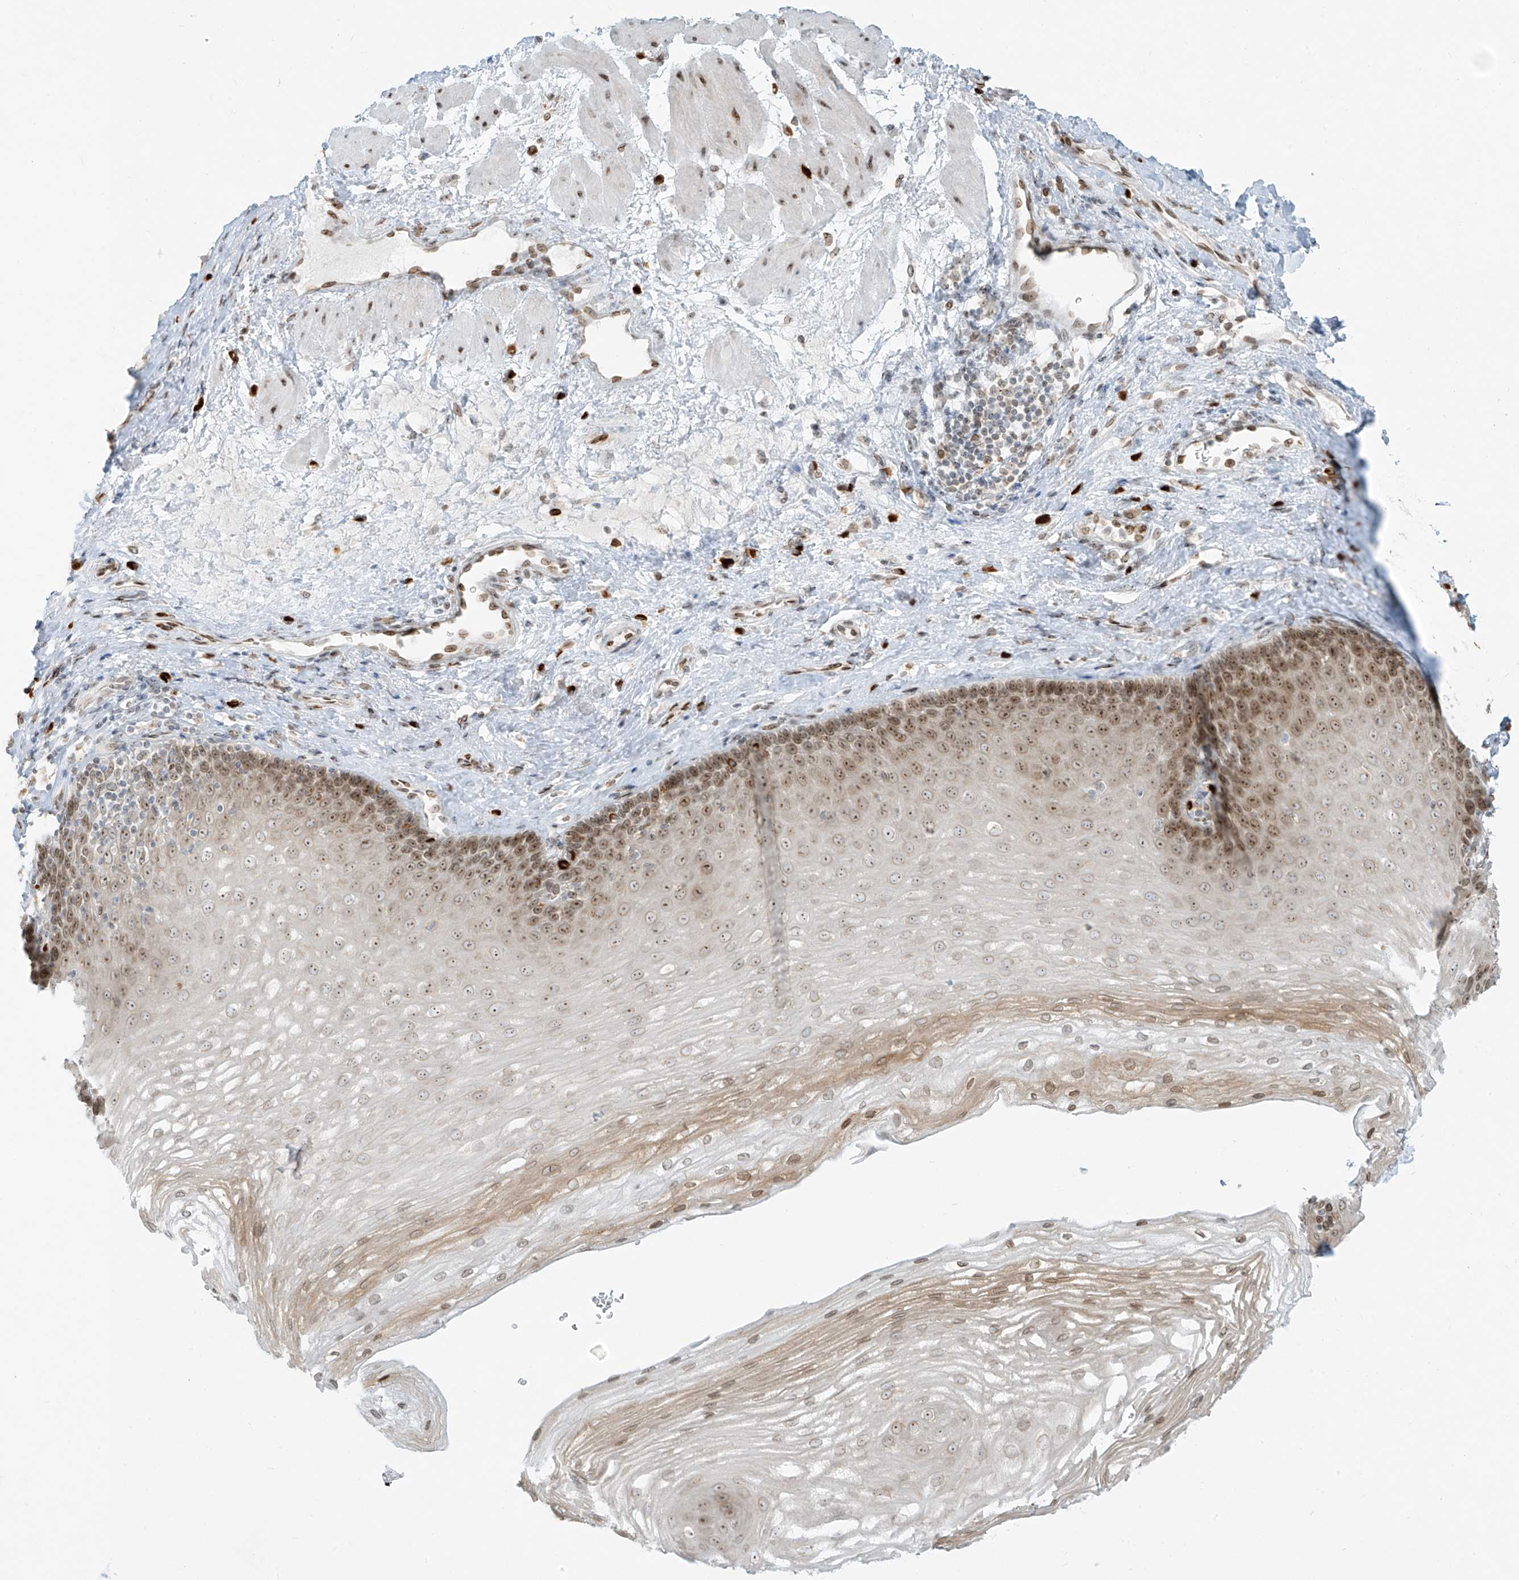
{"staining": {"intensity": "moderate", "quantity": "25%-75%", "location": "nuclear"}, "tissue": "esophagus", "cell_type": "Squamous epithelial cells", "image_type": "normal", "snomed": [{"axis": "morphology", "description": "Normal tissue, NOS"}, {"axis": "topography", "description": "Esophagus"}], "caption": "A high-resolution histopathology image shows immunohistochemistry staining of unremarkable esophagus, which displays moderate nuclear positivity in approximately 25%-75% of squamous epithelial cells. The staining was performed using DAB to visualize the protein expression in brown, while the nuclei were stained in blue with hematoxylin (Magnification: 20x).", "gene": "SAMD15", "patient": {"sex": "female", "age": 66}}